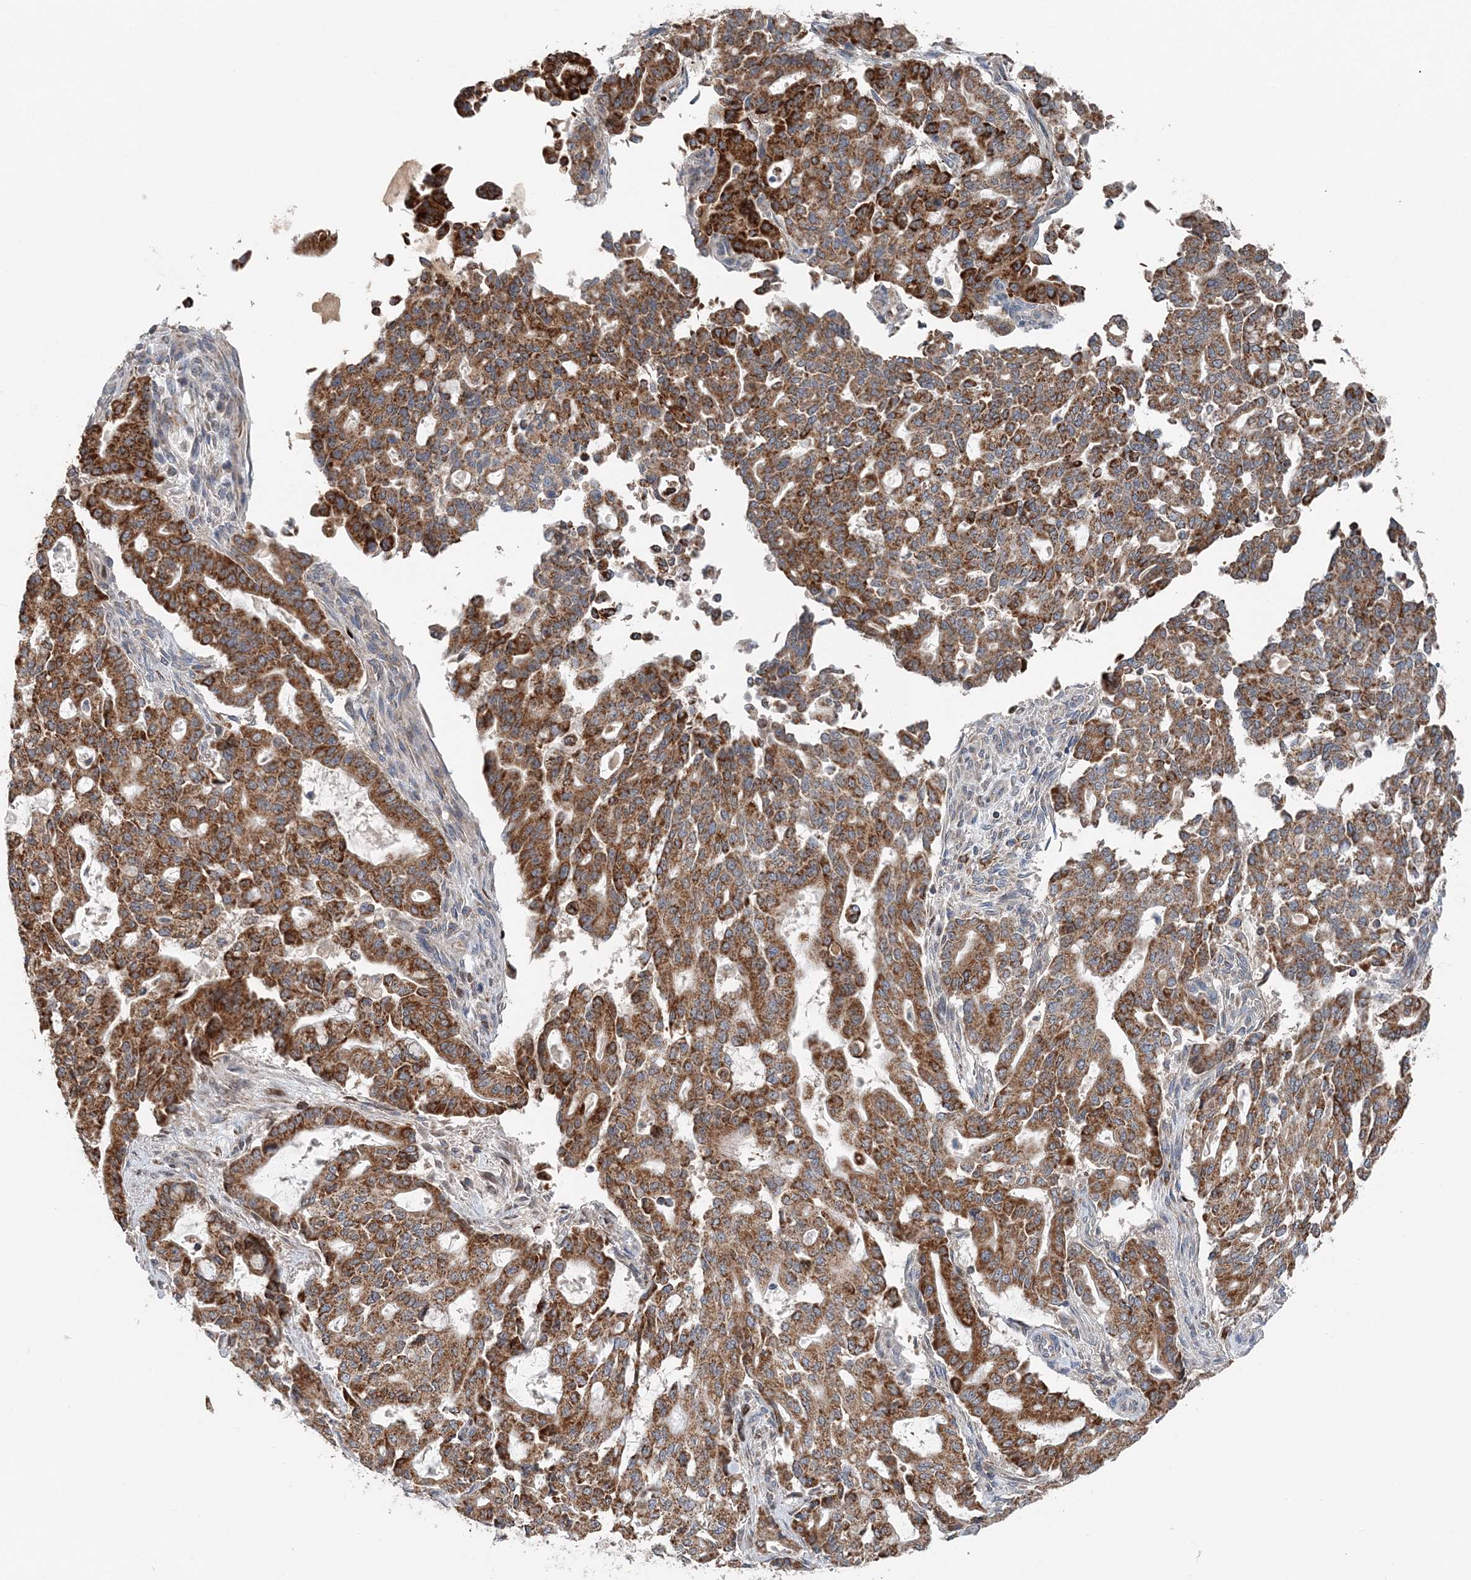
{"staining": {"intensity": "strong", "quantity": ">75%", "location": "cytoplasmic/membranous"}, "tissue": "pancreatic cancer", "cell_type": "Tumor cells", "image_type": "cancer", "snomed": [{"axis": "morphology", "description": "Adenocarcinoma, NOS"}, {"axis": "topography", "description": "Pancreas"}], "caption": "Protein expression analysis of human pancreatic cancer reveals strong cytoplasmic/membranous expression in approximately >75% of tumor cells. (Brightfield microscopy of DAB IHC at high magnification).", "gene": "SPRY2", "patient": {"sex": "male", "age": 63}}